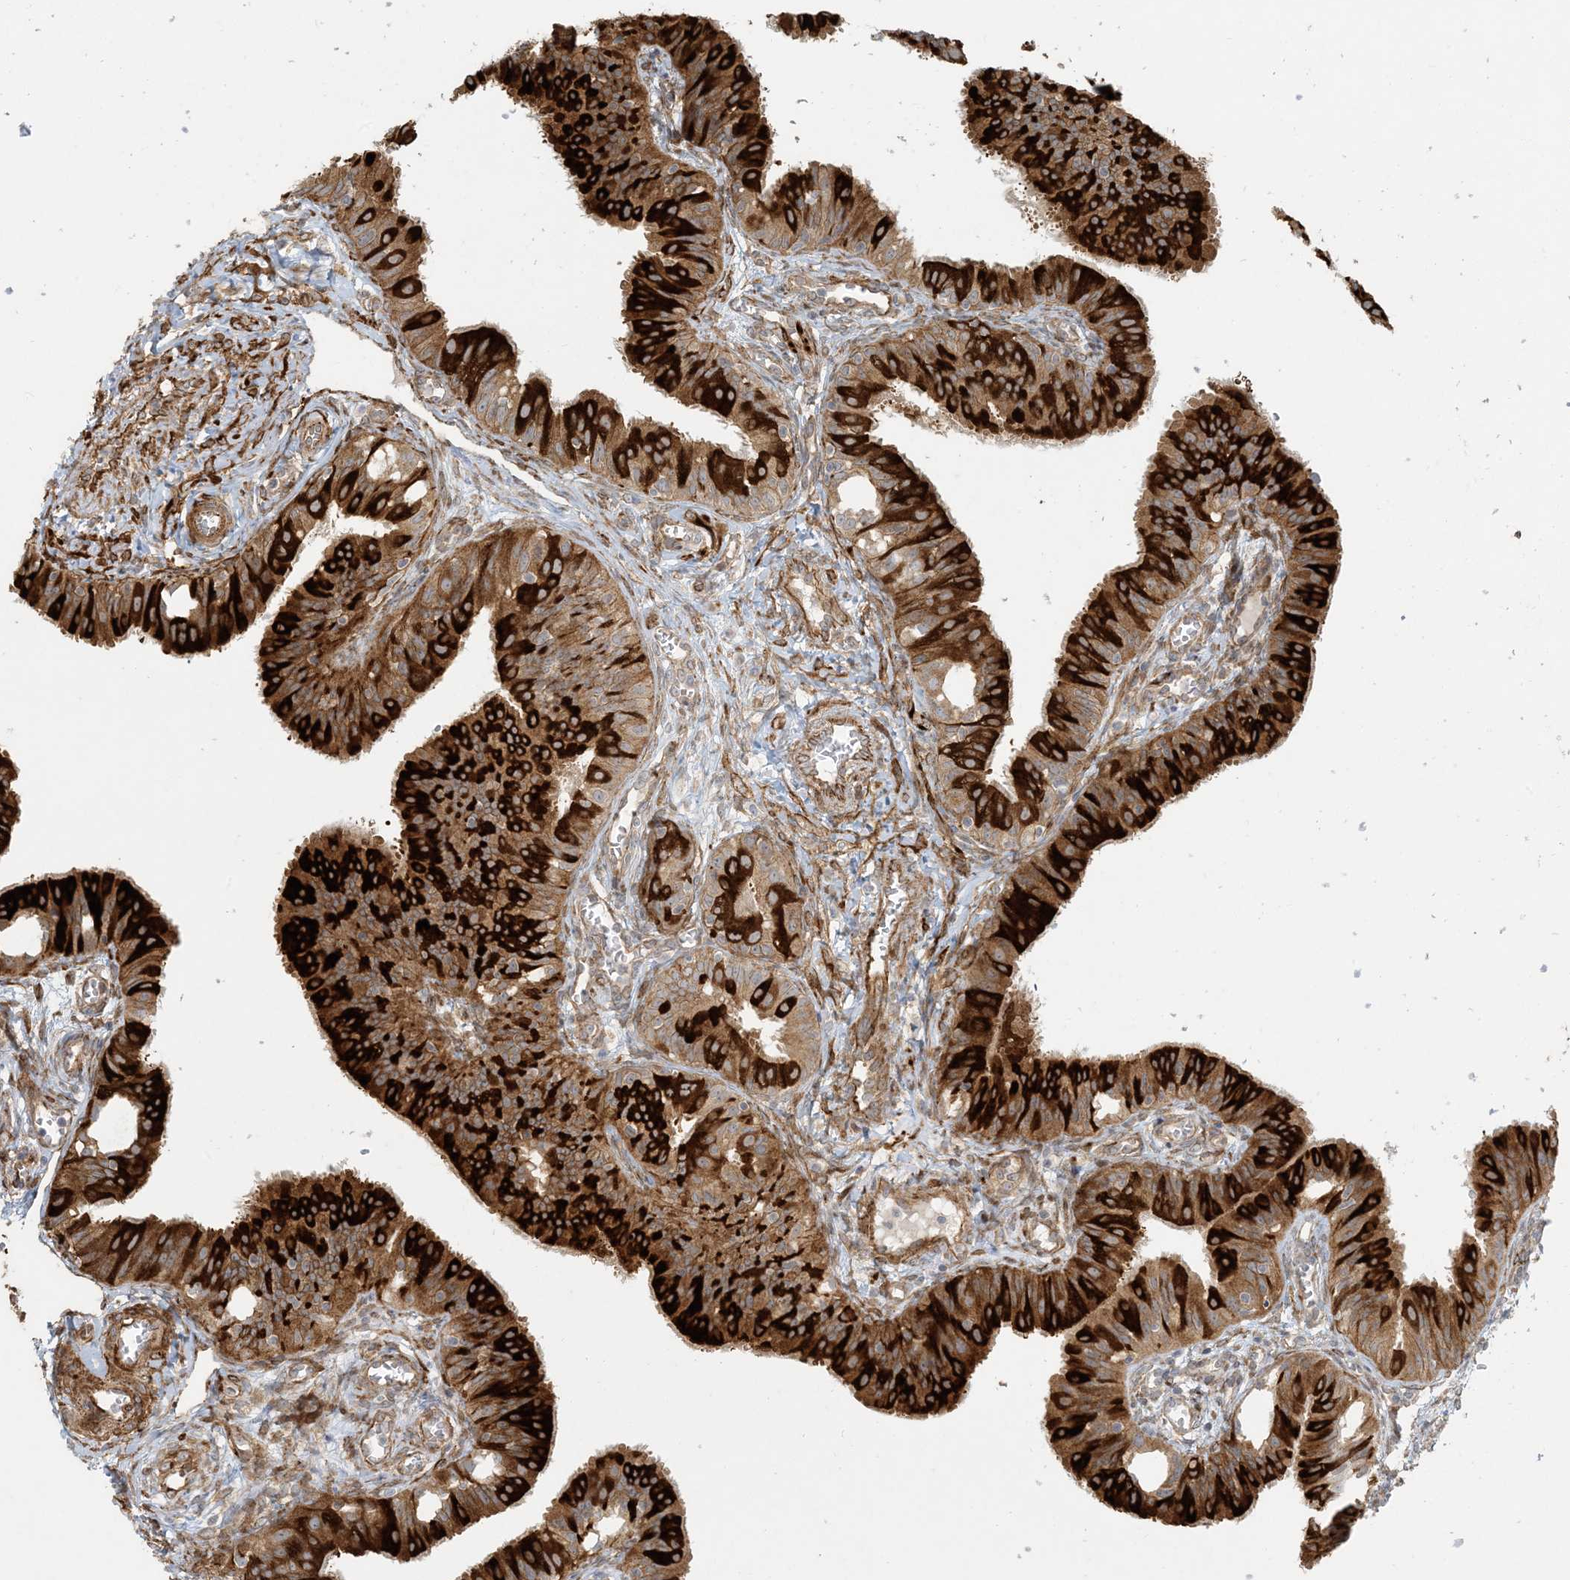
{"staining": {"intensity": "strong", "quantity": "25%-75%", "location": "cytoplasmic/membranous"}, "tissue": "fallopian tube", "cell_type": "Glandular cells", "image_type": "normal", "snomed": [{"axis": "morphology", "description": "Normal tissue, NOS"}, {"axis": "topography", "description": "Fallopian tube"}, {"axis": "topography", "description": "Ovary"}], "caption": "Glandular cells demonstrate high levels of strong cytoplasmic/membranous staining in about 25%-75% of cells in unremarkable human fallopian tube.", "gene": "BCORL1", "patient": {"sex": "female", "age": 42}}